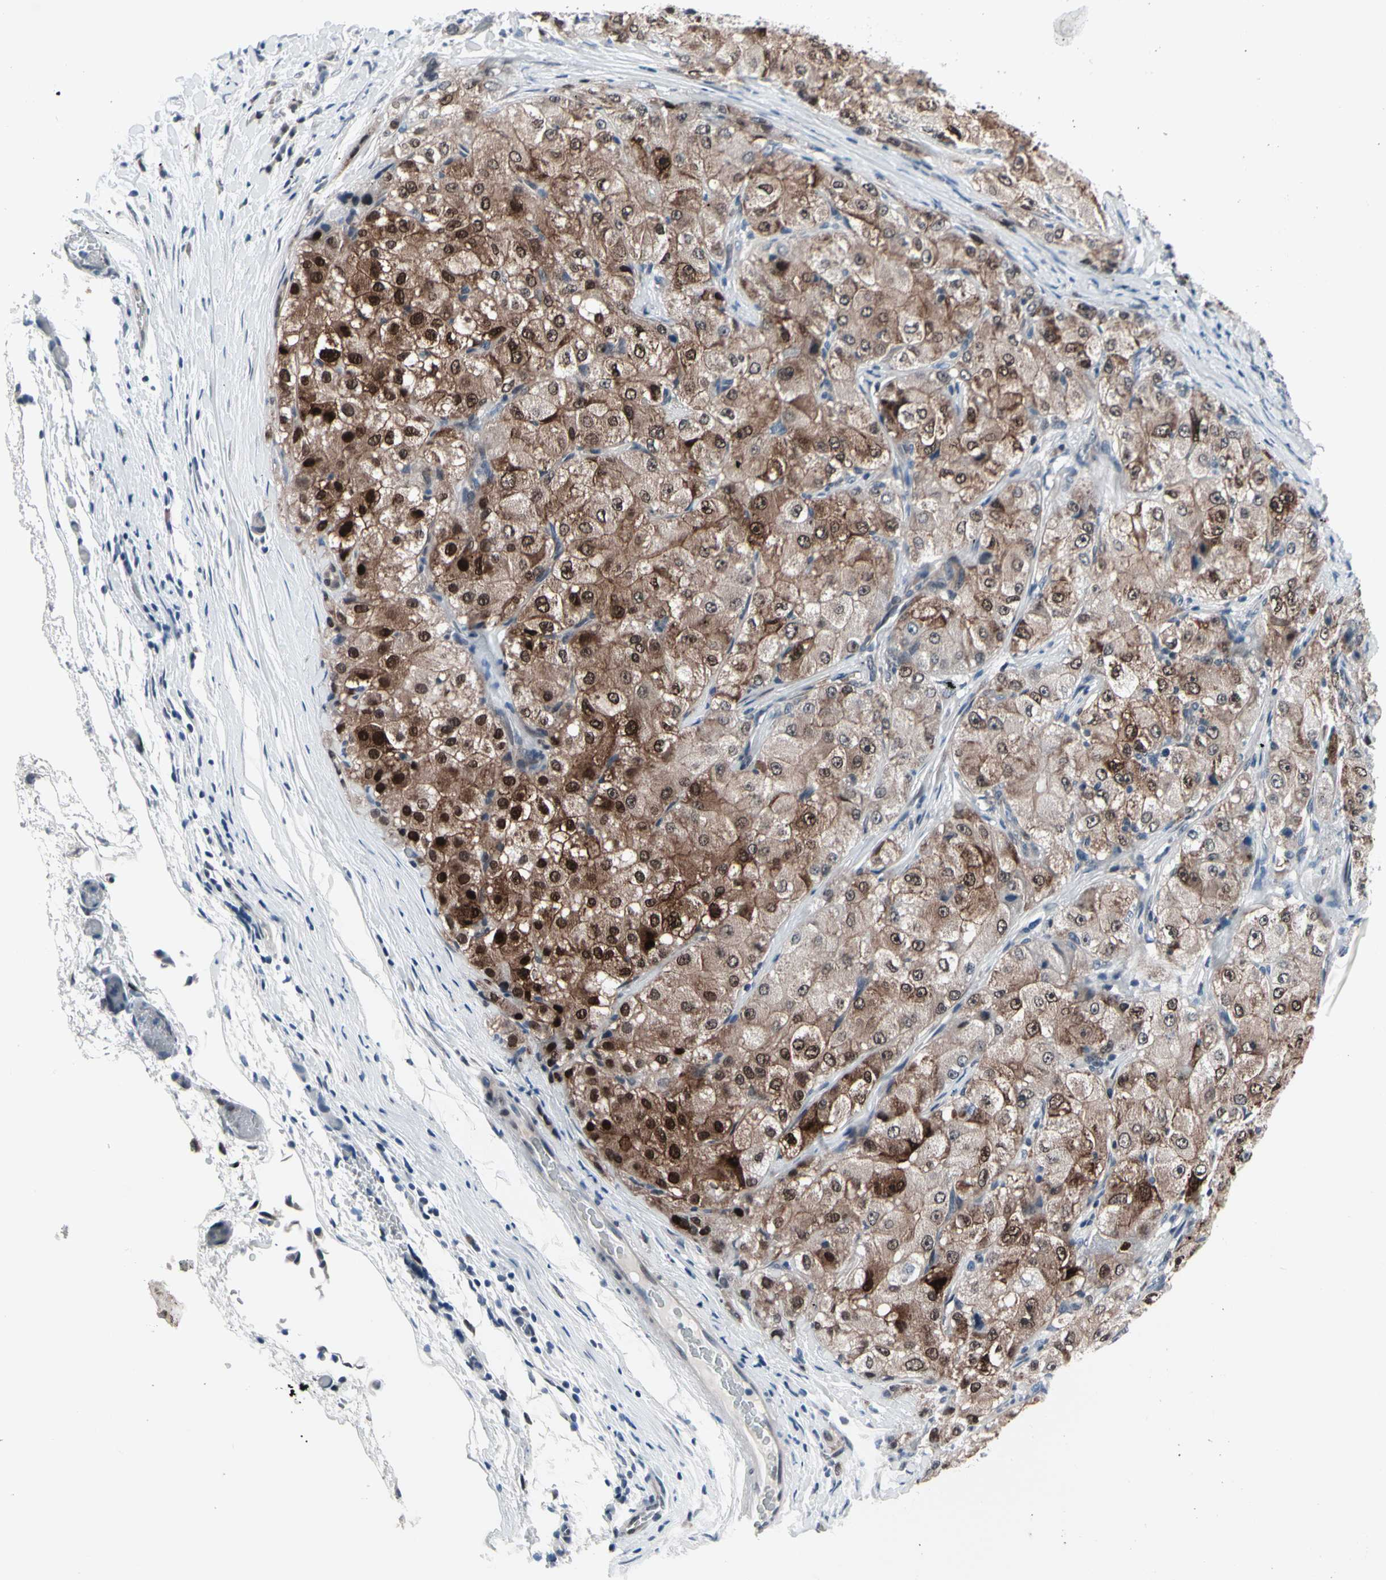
{"staining": {"intensity": "strong", "quantity": "25%-75%", "location": "cytoplasmic/membranous,nuclear"}, "tissue": "liver cancer", "cell_type": "Tumor cells", "image_type": "cancer", "snomed": [{"axis": "morphology", "description": "Carcinoma, Hepatocellular, NOS"}, {"axis": "topography", "description": "Liver"}], "caption": "A high amount of strong cytoplasmic/membranous and nuclear expression is appreciated in about 25%-75% of tumor cells in liver cancer (hepatocellular carcinoma) tissue. Nuclei are stained in blue.", "gene": "TXN", "patient": {"sex": "male", "age": 80}}